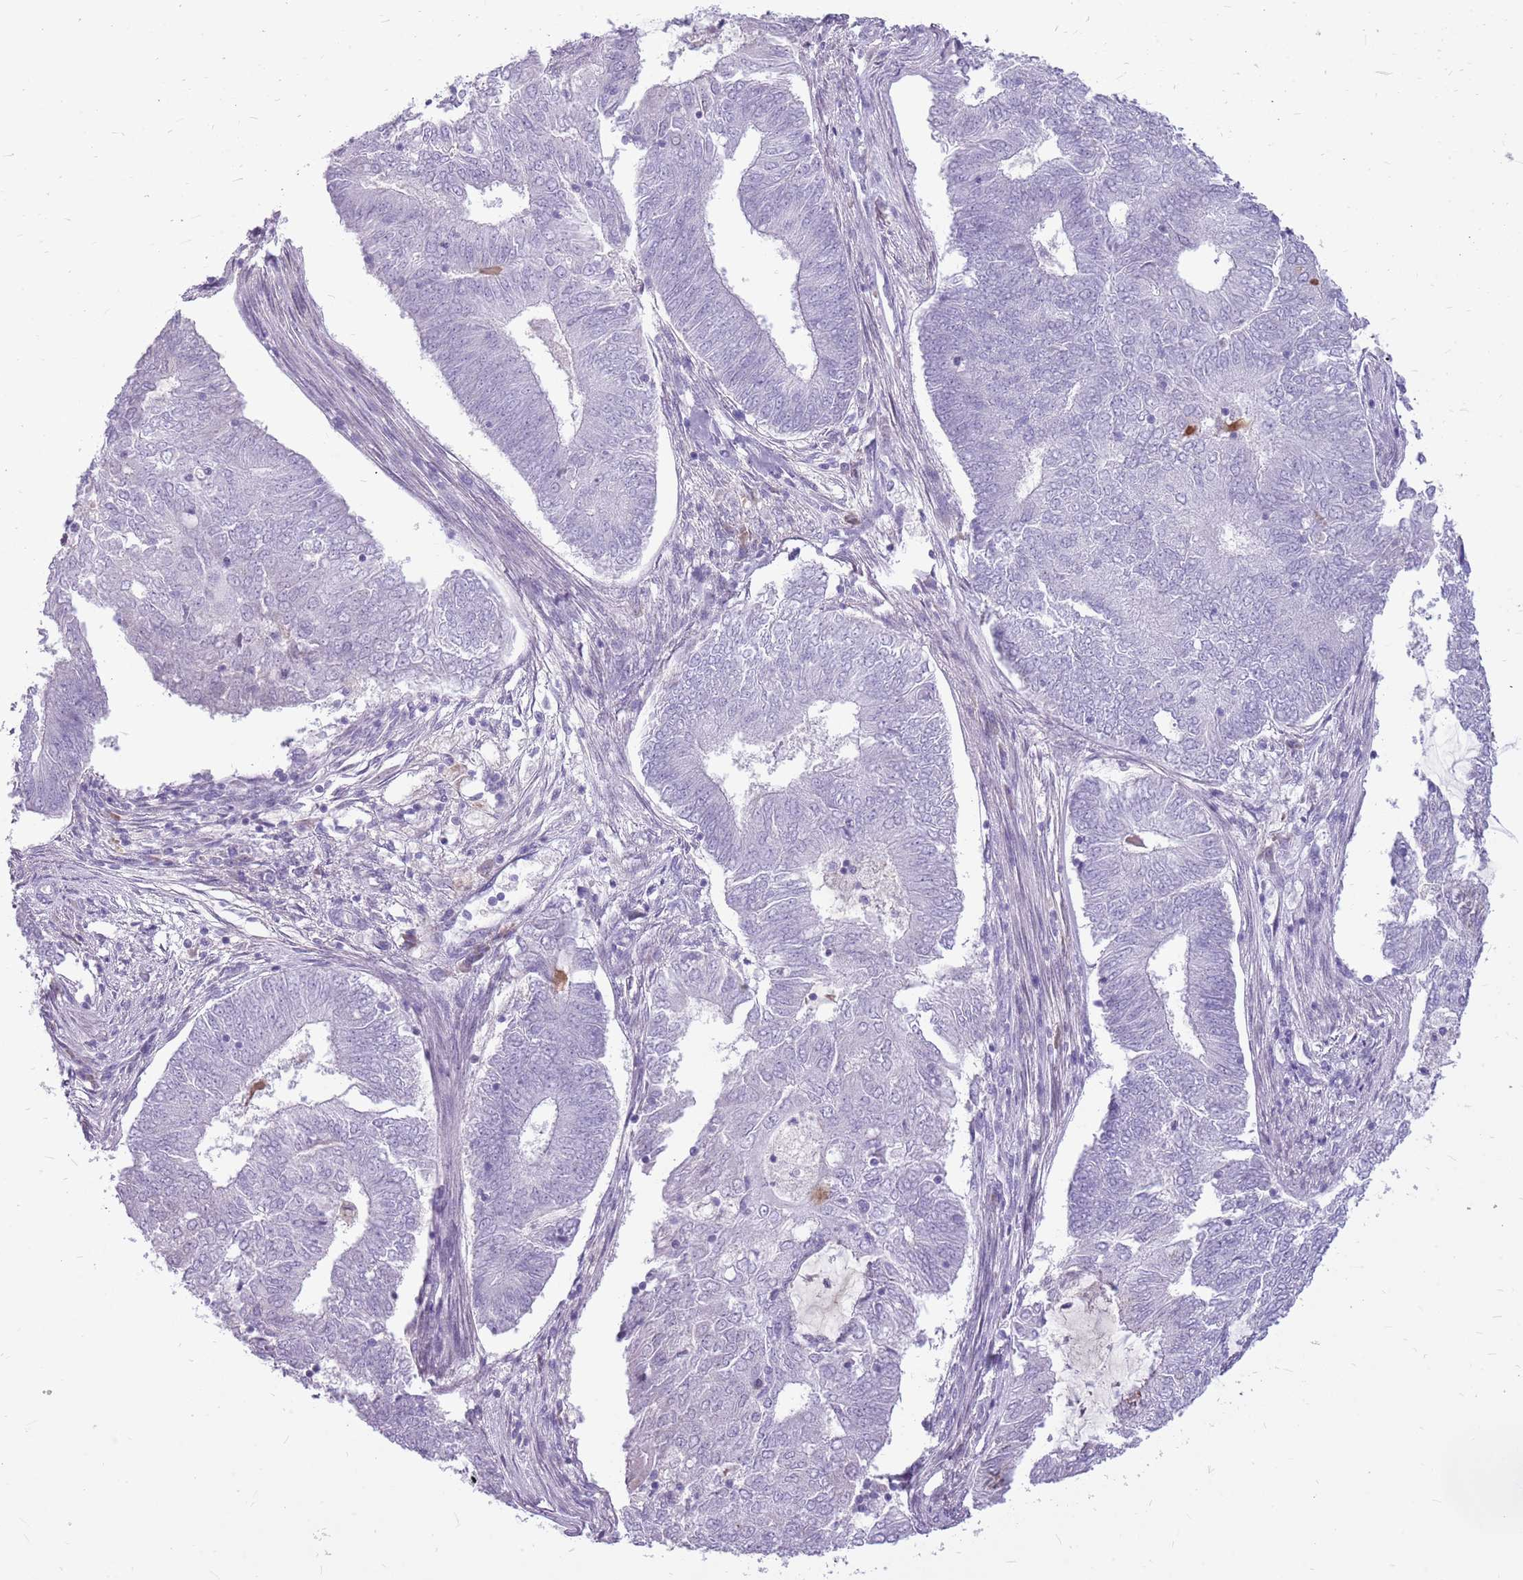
{"staining": {"intensity": "negative", "quantity": "none", "location": "none"}, "tissue": "endometrial cancer", "cell_type": "Tumor cells", "image_type": "cancer", "snomed": [{"axis": "morphology", "description": "Adenocarcinoma, NOS"}, {"axis": "topography", "description": "Endometrium"}], "caption": "IHC of adenocarcinoma (endometrial) reveals no staining in tumor cells.", "gene": "ZNF425", "patient": {"sex": "female", "age": 62}}